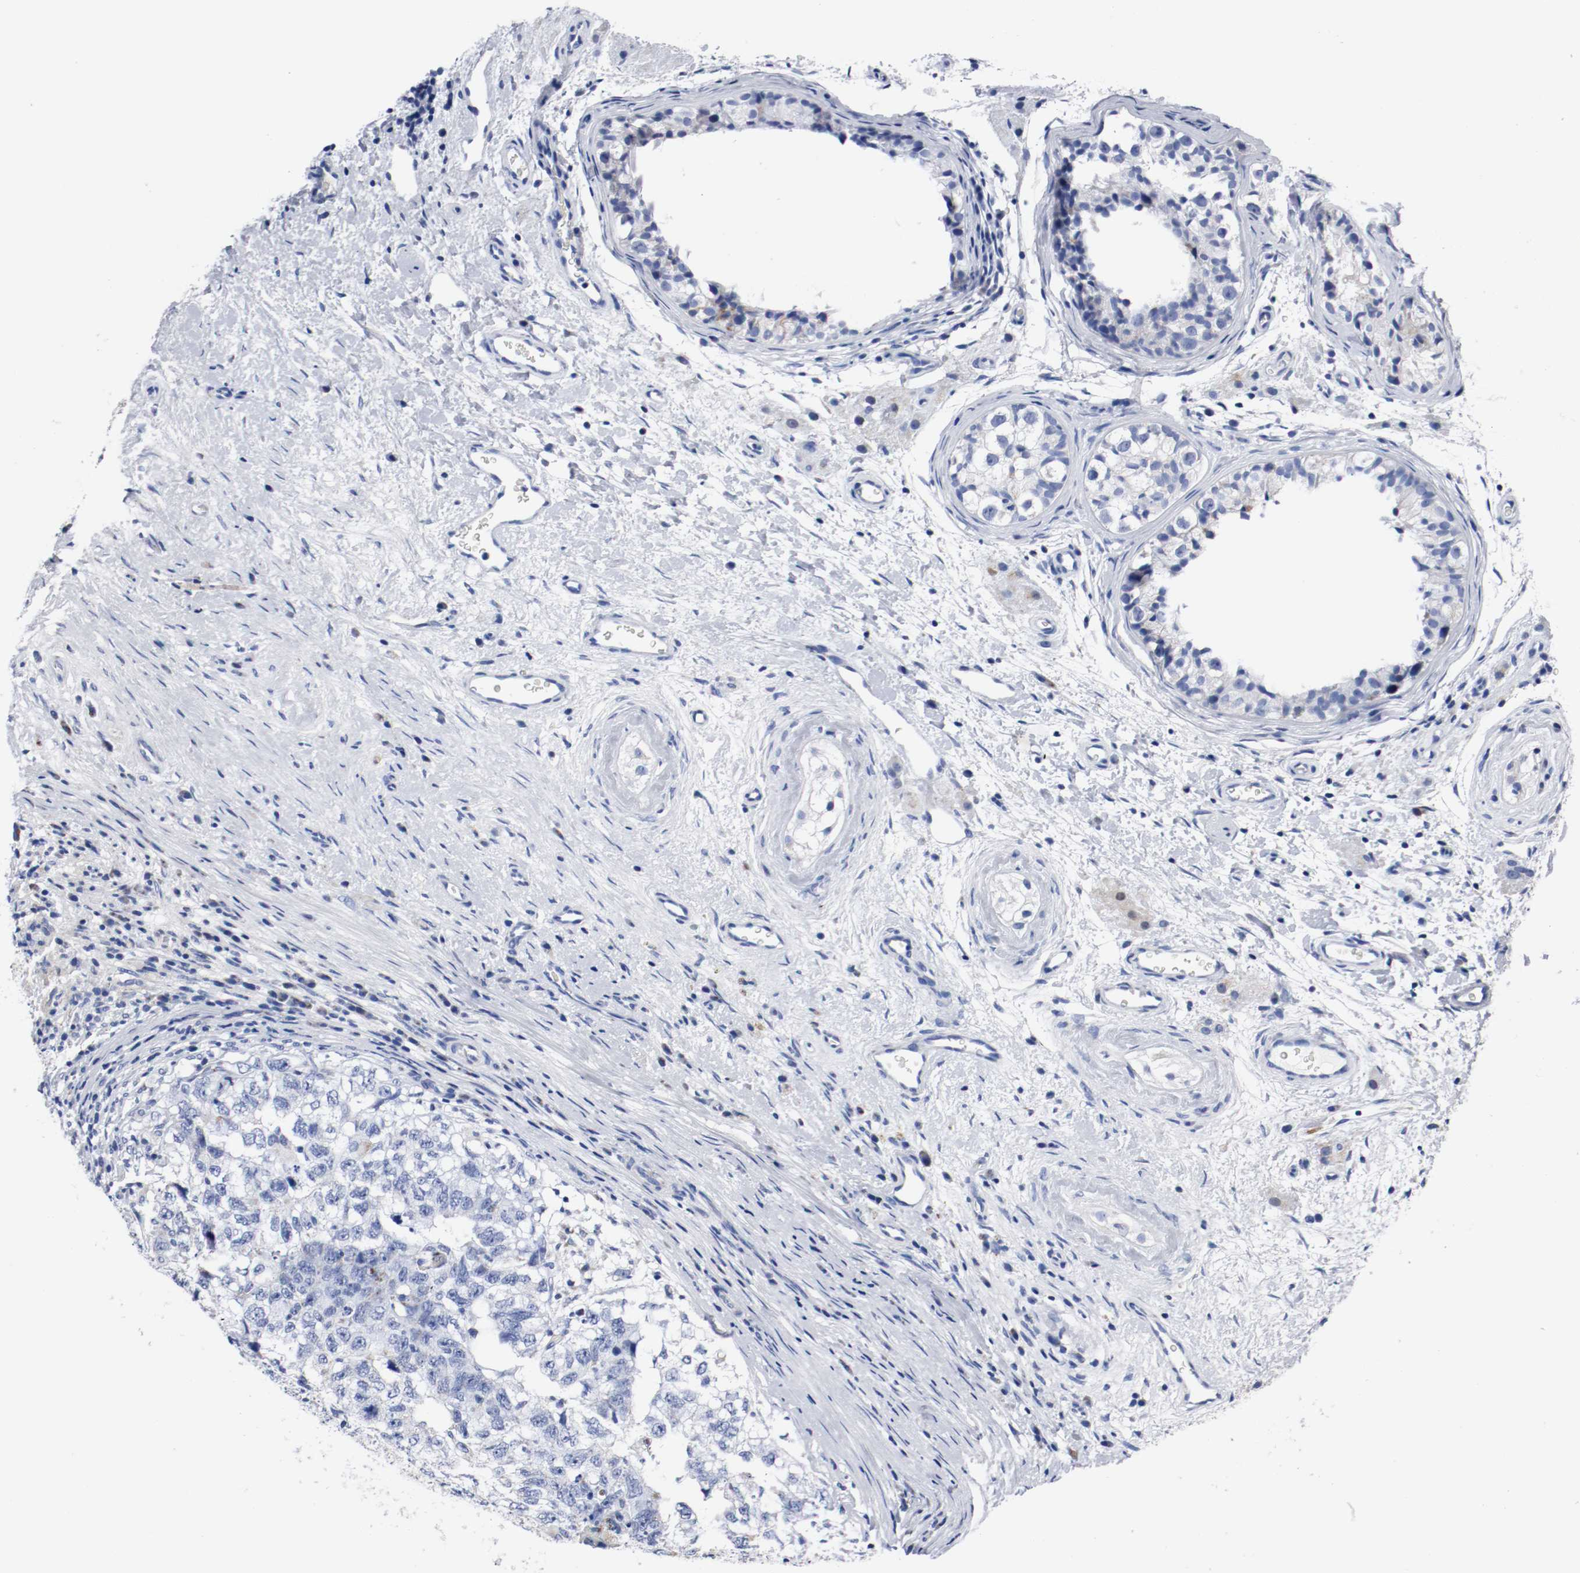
{"staining": {"intensity": "negative", "quantity": "none", "location": "none"}, "tissue": "testis cancer", "cell_type": "Tumor cells", "image_type": "cancer", "snomed": [{"axis": "morphology", "description": "Carcinoma, Embryonal, NOS"}, {"axis": "topography", "description": "Testis"}], "caption": "Tumor cells show no significant expression in testis cancer (embryonal carcinoma).", "gene": "TUBD1", "patient": {"sex": "male", "age": 21}}